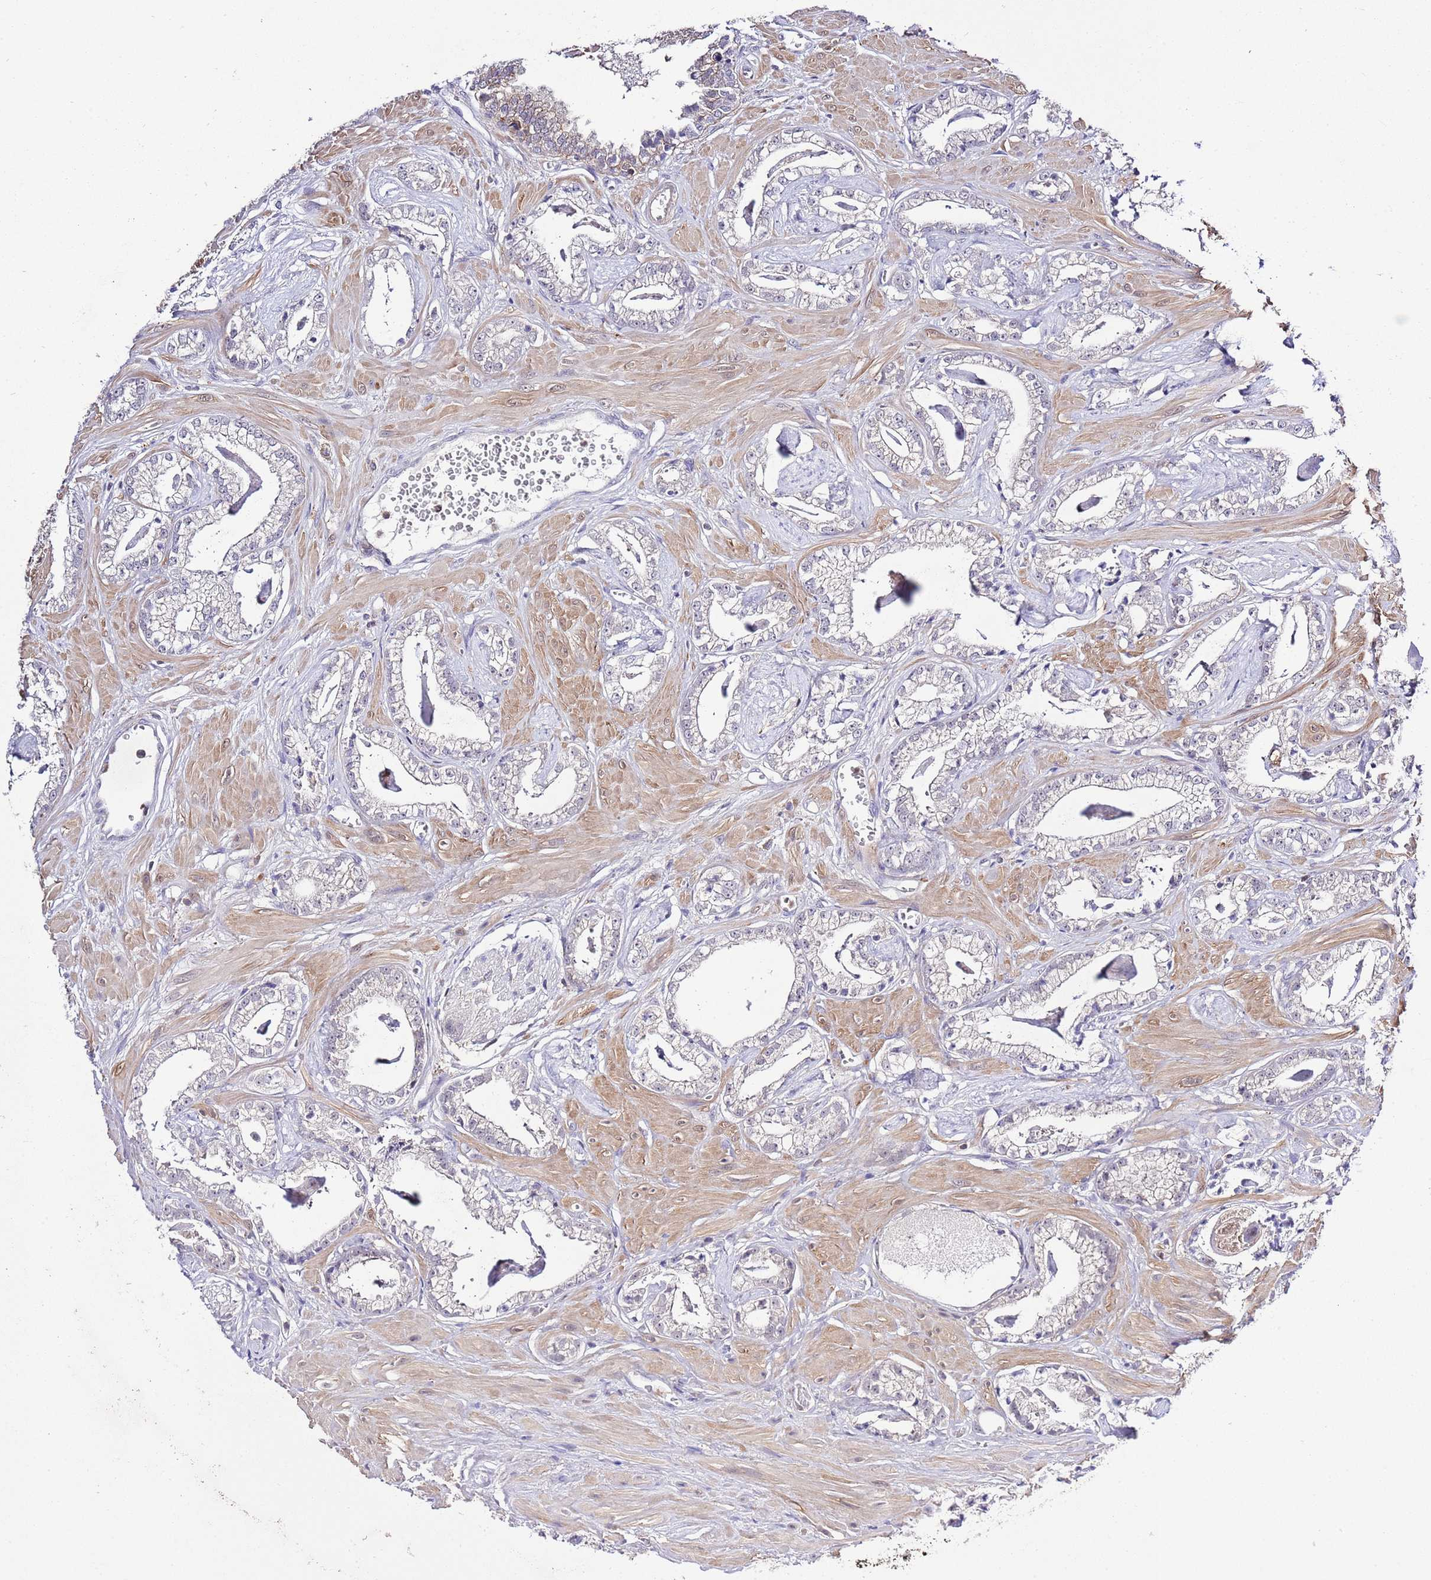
{"staining": {"intensity": "negative", "quantity": "none", "location": "none"}, "tissue": "prostate cancer", "cell_type": "Tumor cells", "image_type": "cancer", "snomed": [{"axis": "morphology", "description": "Adenocarcinoma, Low grade"}, {"axis": "topography", "description": "Prostate"}], "caption": "Tumor cells show no significant protein expression in prostate cancer. (IHC, brightfield microscopy, high magnification).", "gene": "EFHD1", "patient": {"sex": "male", "age": 60}}